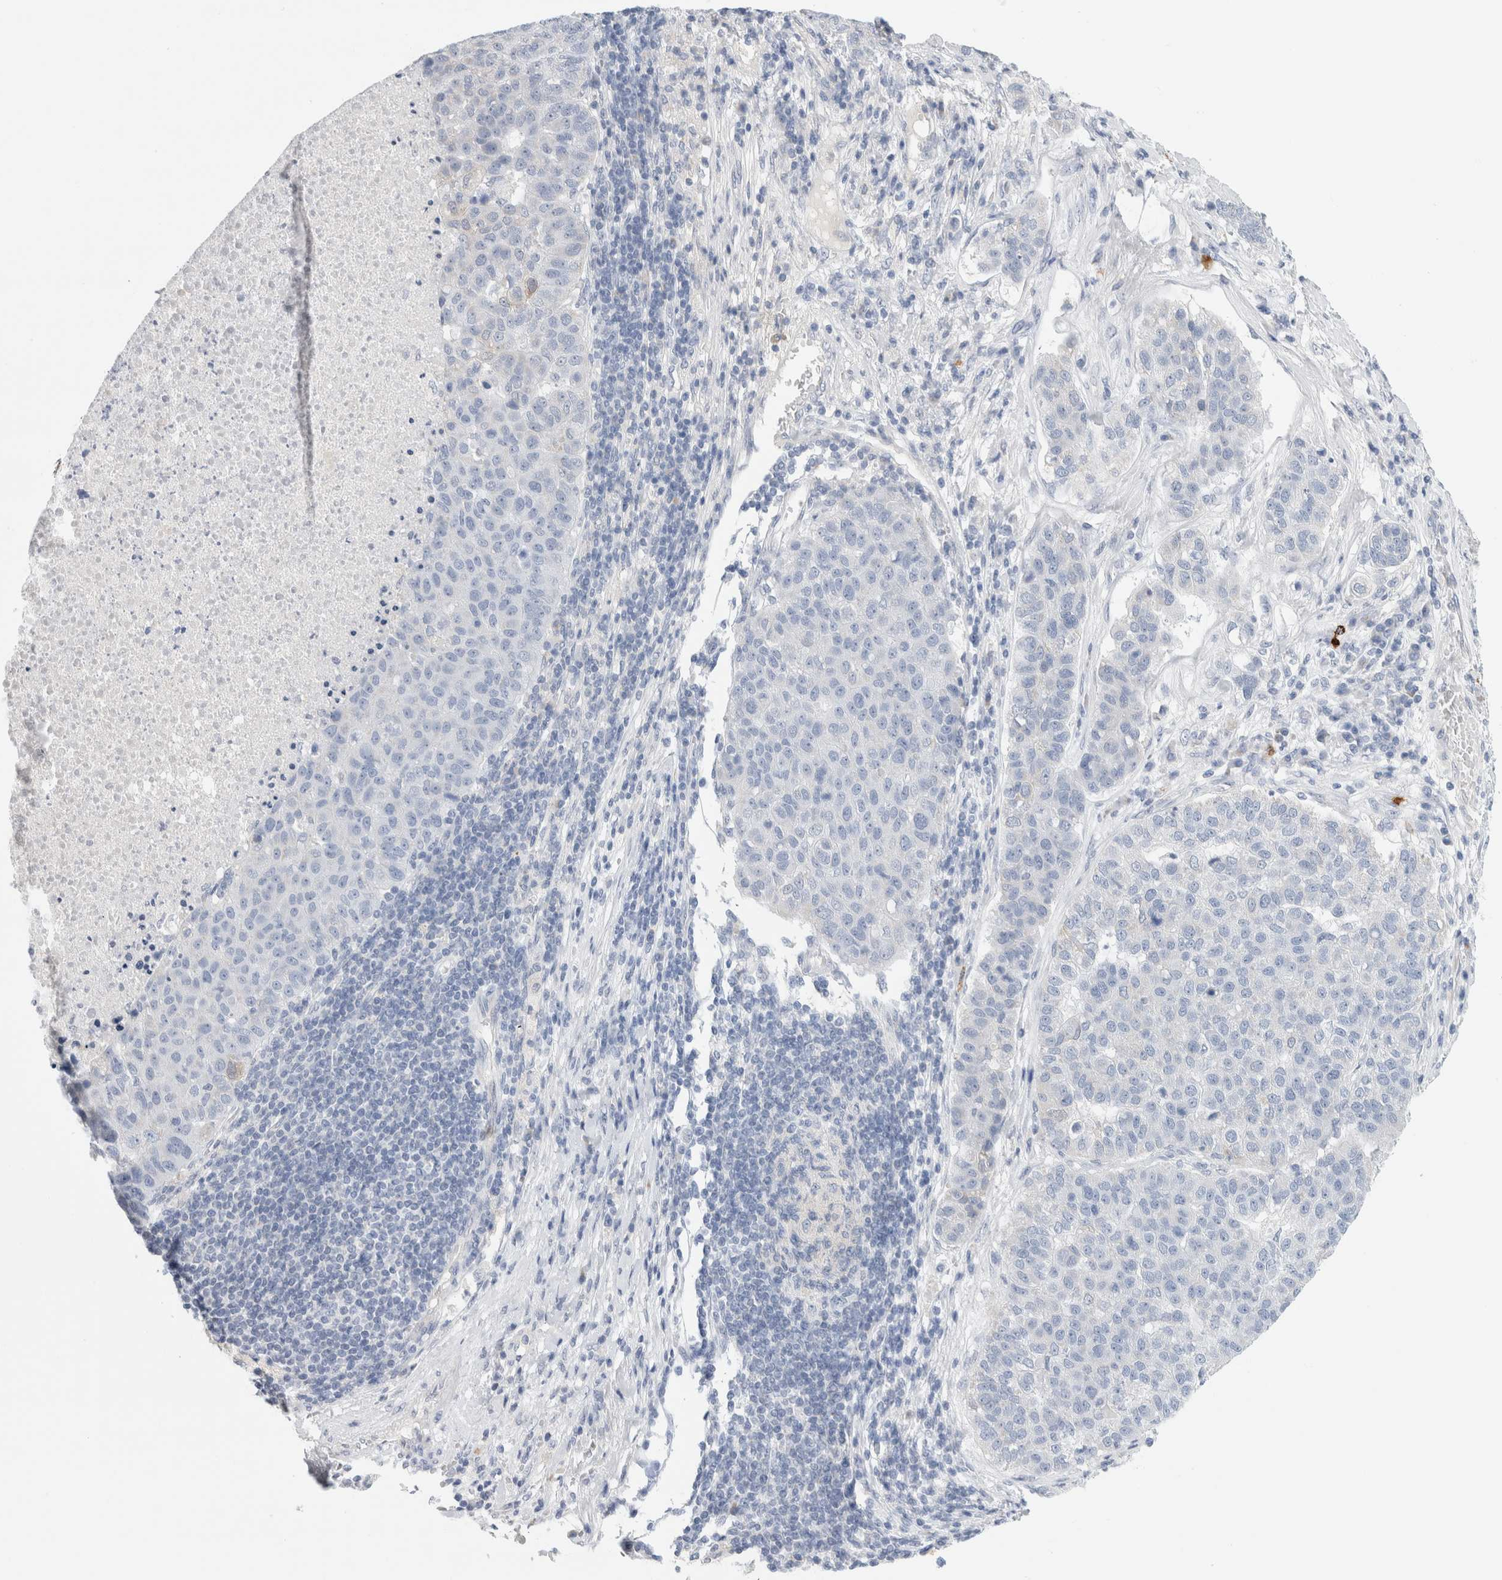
{"staining": {"intensity": "negative", "quantity": "none", "location": "none"}, "tissue": "pancreatic cancer", "cell_type": "Tumor cells", "image_type": "cancer", "snomed": [{"axis": "morphology", "description": "Adenocarcinoma, NOS"}, {"axis": "topography", "description": "Pancreas"}], "caption": "Immunohistochemical staining of pancreatic cancer shows no significant staining in tumor cells.", "gene": "SLC22A12", "patient": {"sex": "female", "age": 61}}